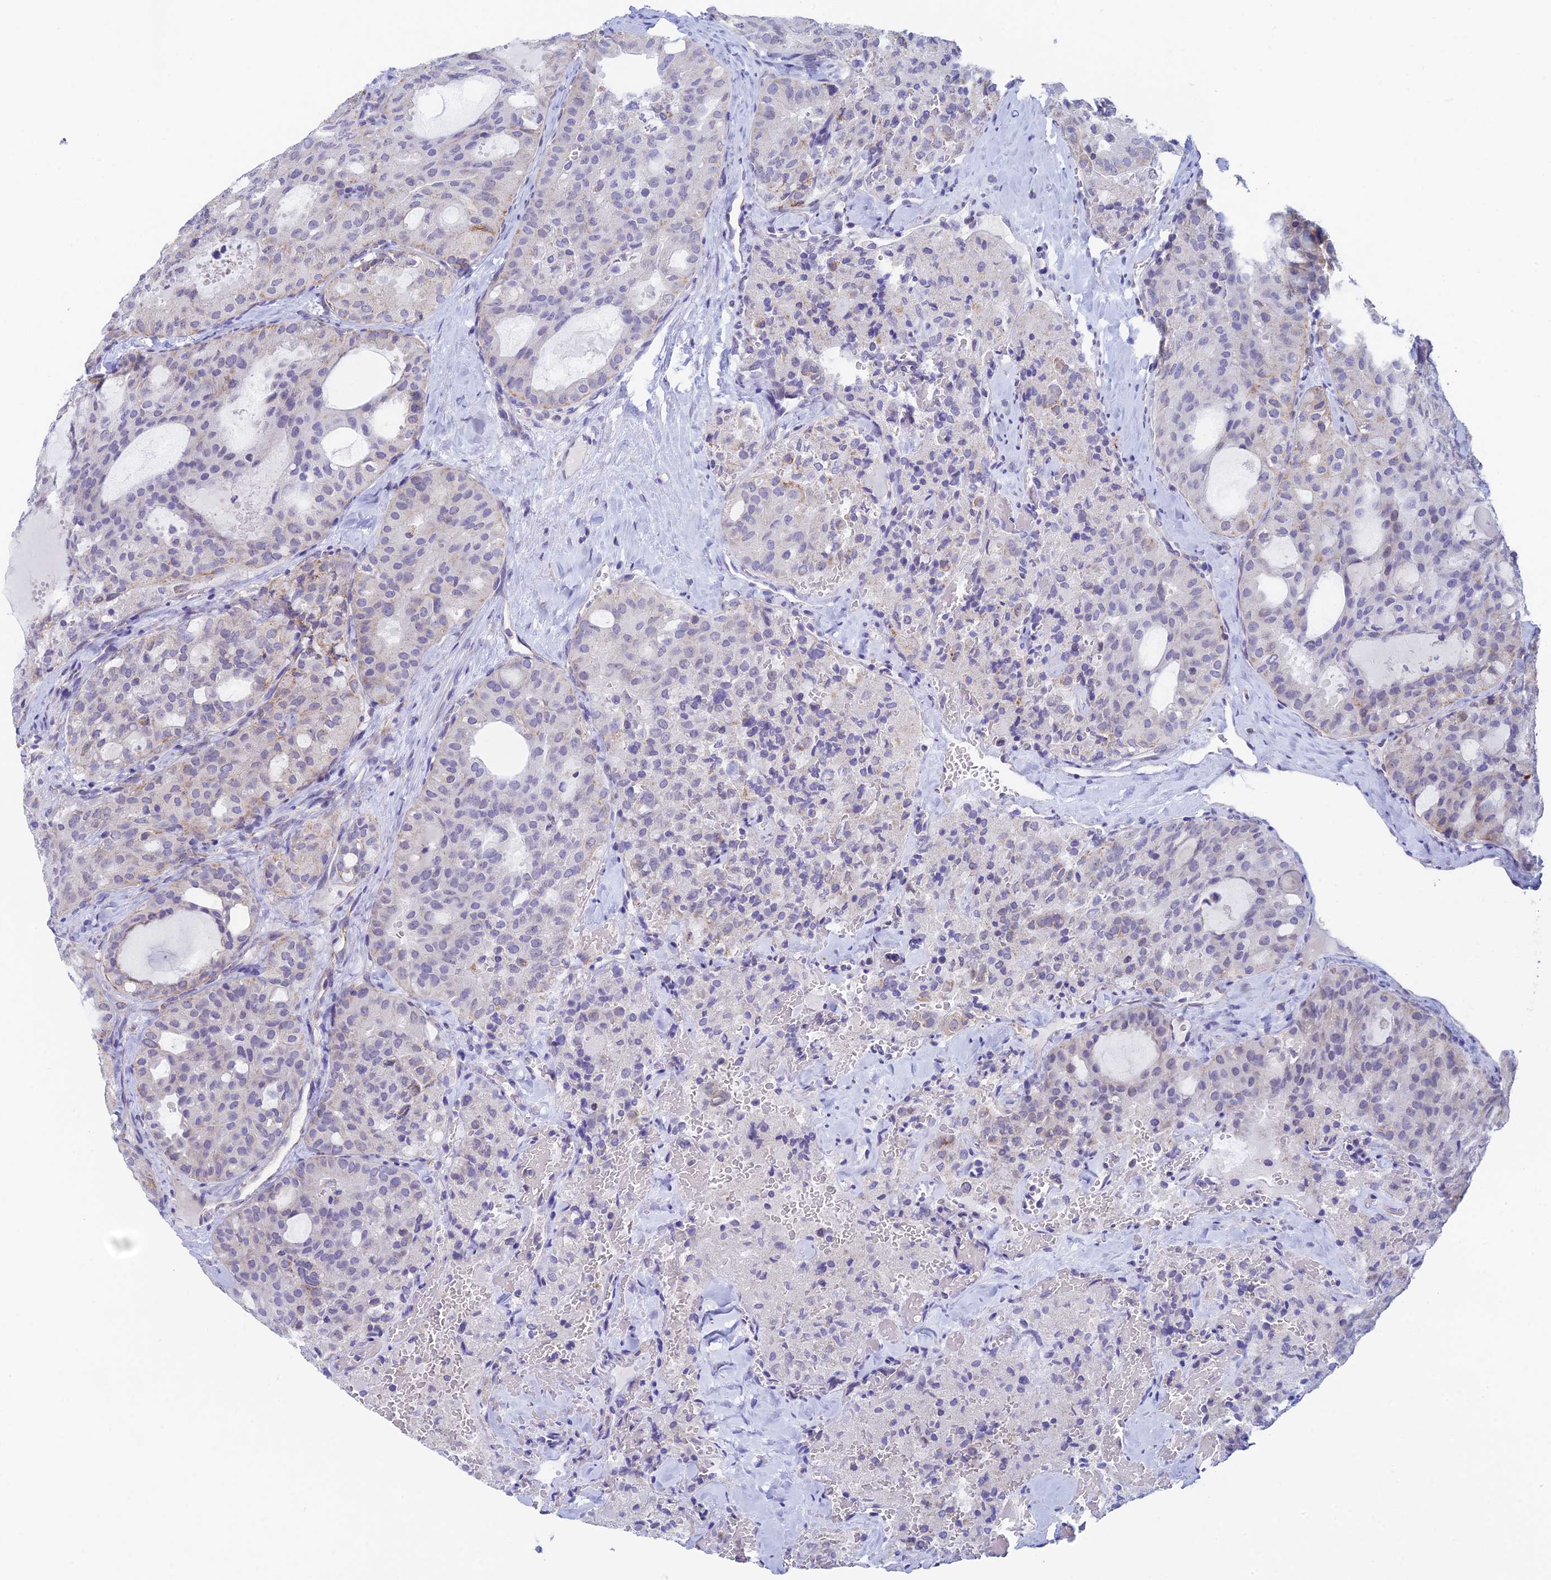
{"staining": {"intensity": "negative", "quantity": "none", "location": "none"}, "tissue": "thyroid cancer", "cell_type": "Tumor cells", "image_type": "cancer", "snomed": [{"axis": "morphology", "description": "Follicular adenoma carcinoma, NOS"}, {"axis": "topography", "description": "Thyroid gland"}], "caption": "Photomicrograph shows no protein expression in tumor cells of thyroid cancer (follicular adenoma carcinoma) tissue.", "gene": "REXO5", "patient": {"sex": "male", "age": 75}}